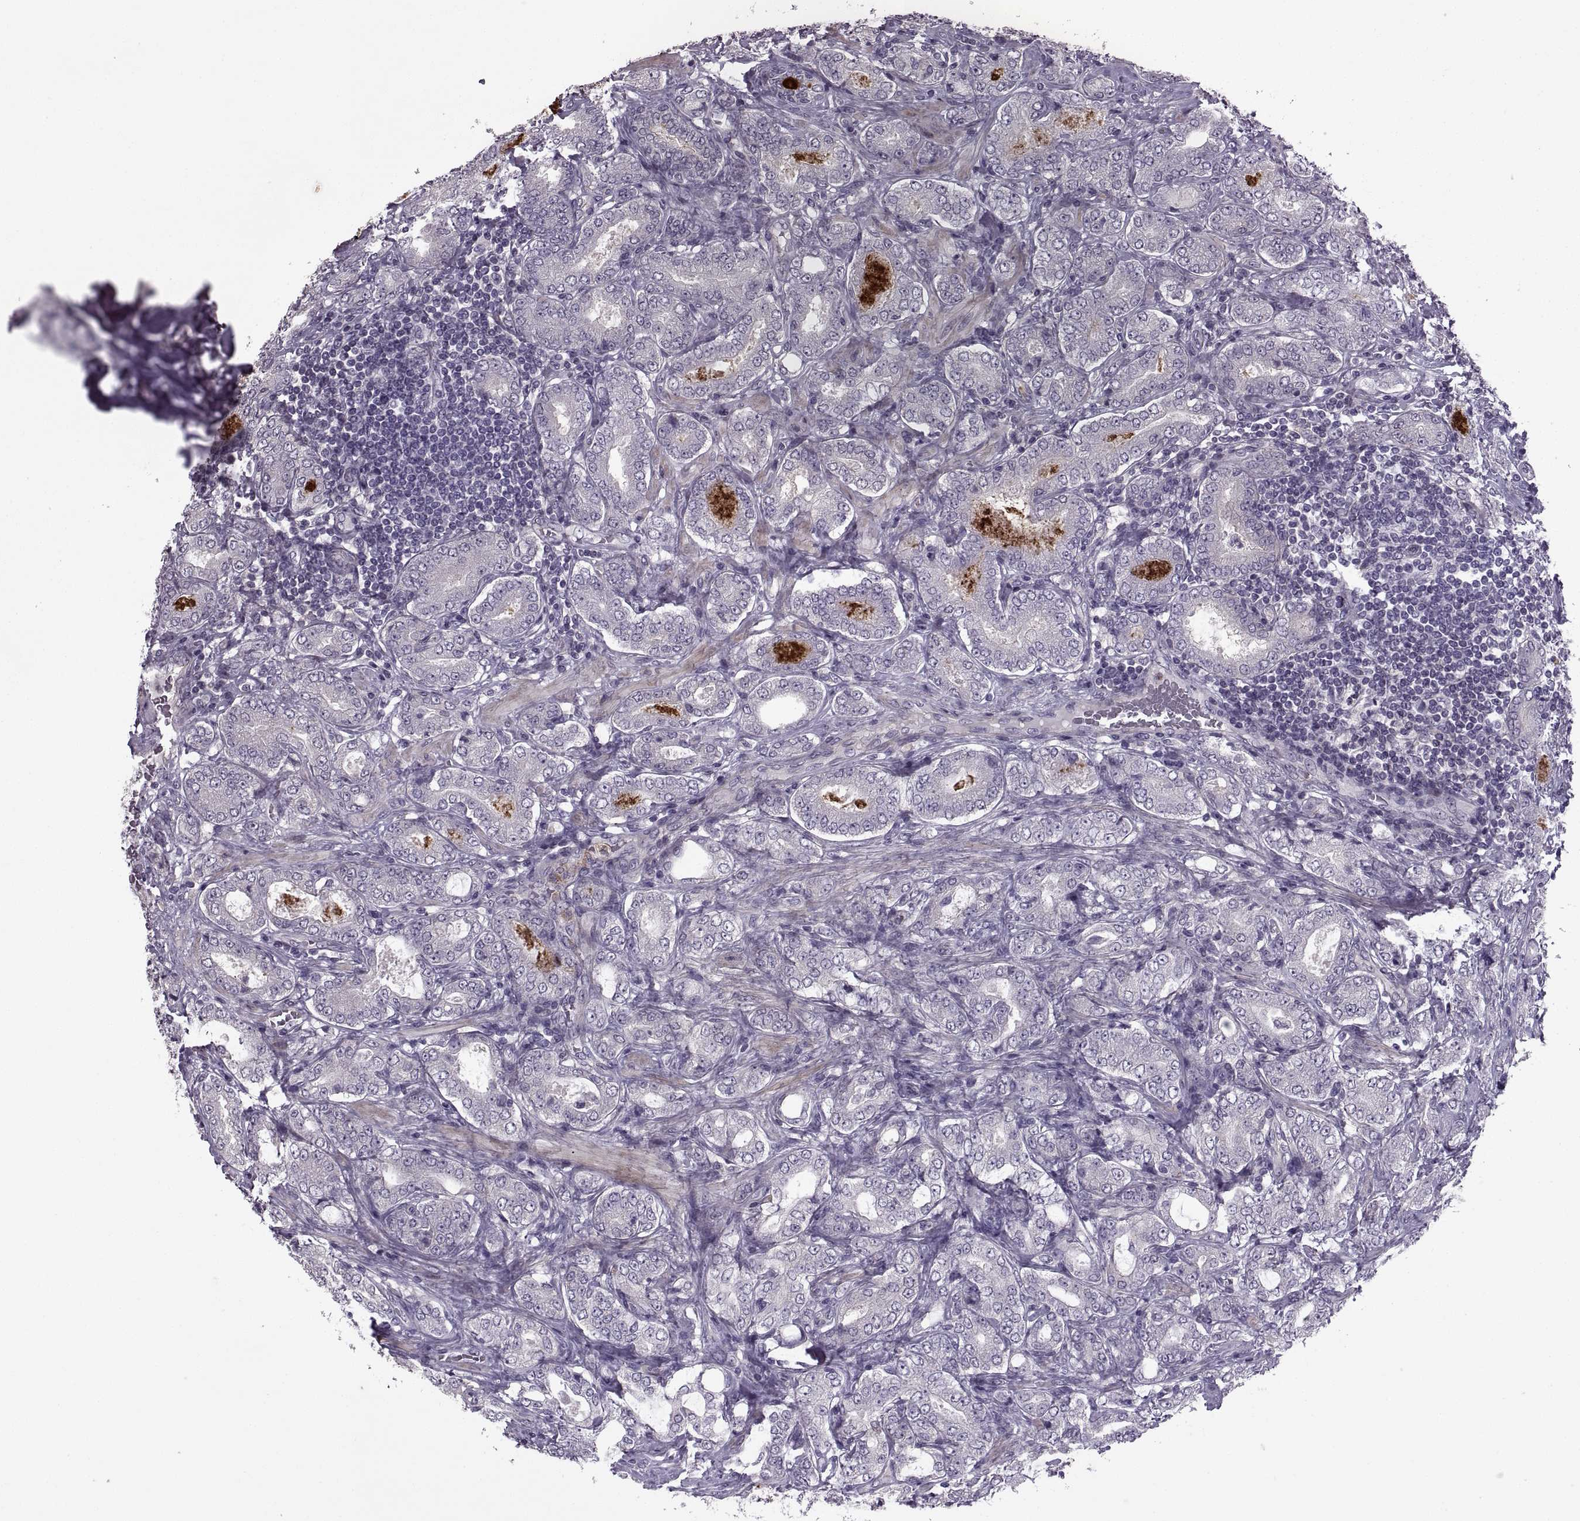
{"staining": {"intensity": "negative", "quantity": "none", "location": "none"}, "tissue": "prostate cancer", "cell_type": "Tumor cells", "image_type": "cancer", "snomed": [{"axis": "morphology", "description": "Adenocarcinoma, NOS"}, {"axis": "topography", "description": "Prostate"}], "caption": "Immunohistochemistry (IHC) image of neoplastic tissue: prostate cancer stained with DAB (3,3'-diaminobenzidine) shows no significant protein positivity in tumor cells.", "gene": "ODF3", "patient": {"sex": "male", "age": 64}}